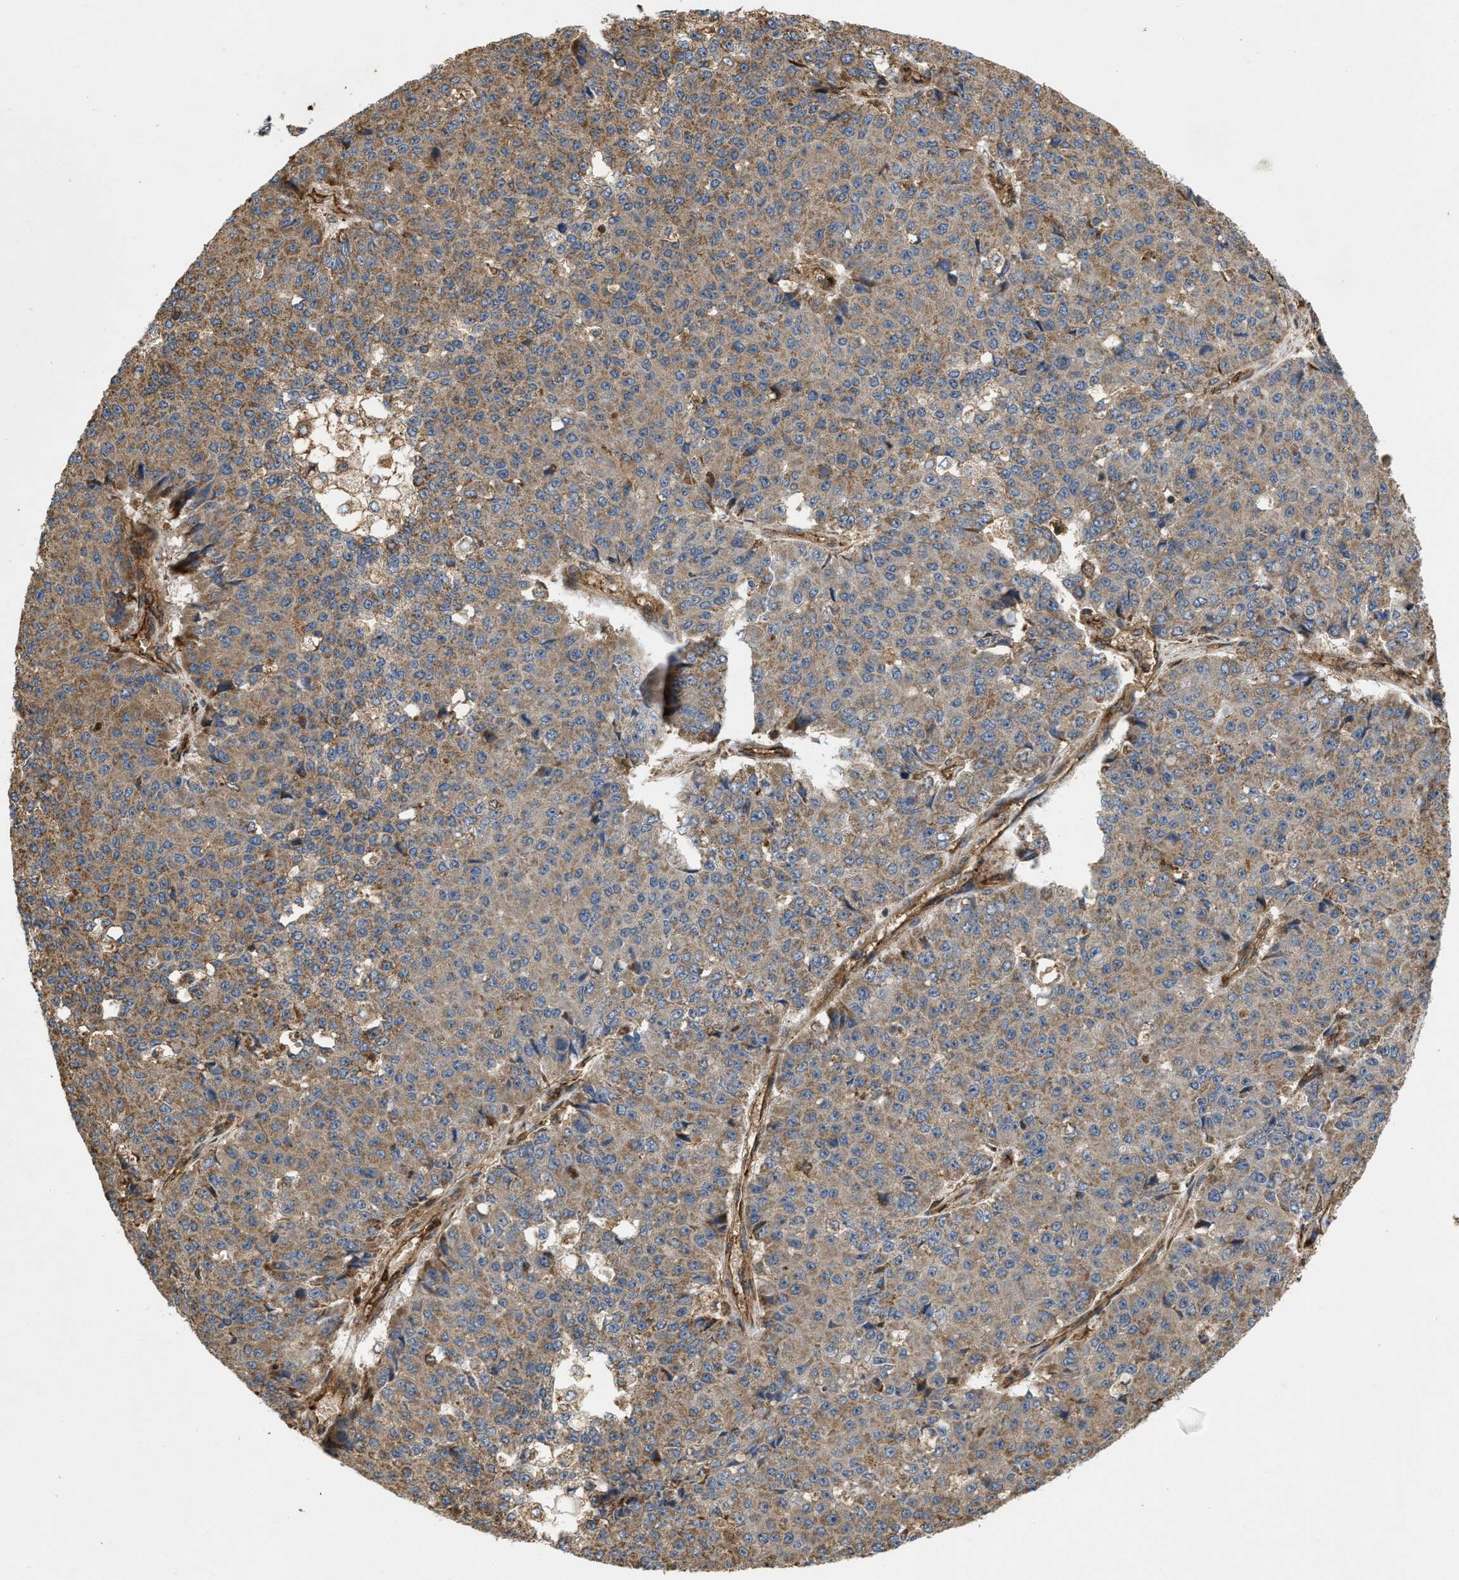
{"staining": {"intensity": "moderate", "quantity": ">75%", "location": "cytoplasmic/membranous"}, "tissue": "pancreatic cancer", "cell_type": "Tumor cells", "image_type": "cancer", "snomed": [{"axis": "morphology", "description": "Adenocarcinoma, NOS"}, {"axis": "topography", "description": "Pancreas"}], "caption": "The image shows immunohistochemical staining of pancreatic adenocarcinoma. There is moderate cytoplasmic/membranous expression is seen in approximately >75% of tumor cells.", "gene": "GNB4", "patient": {"sex": "male", "age": 50}}